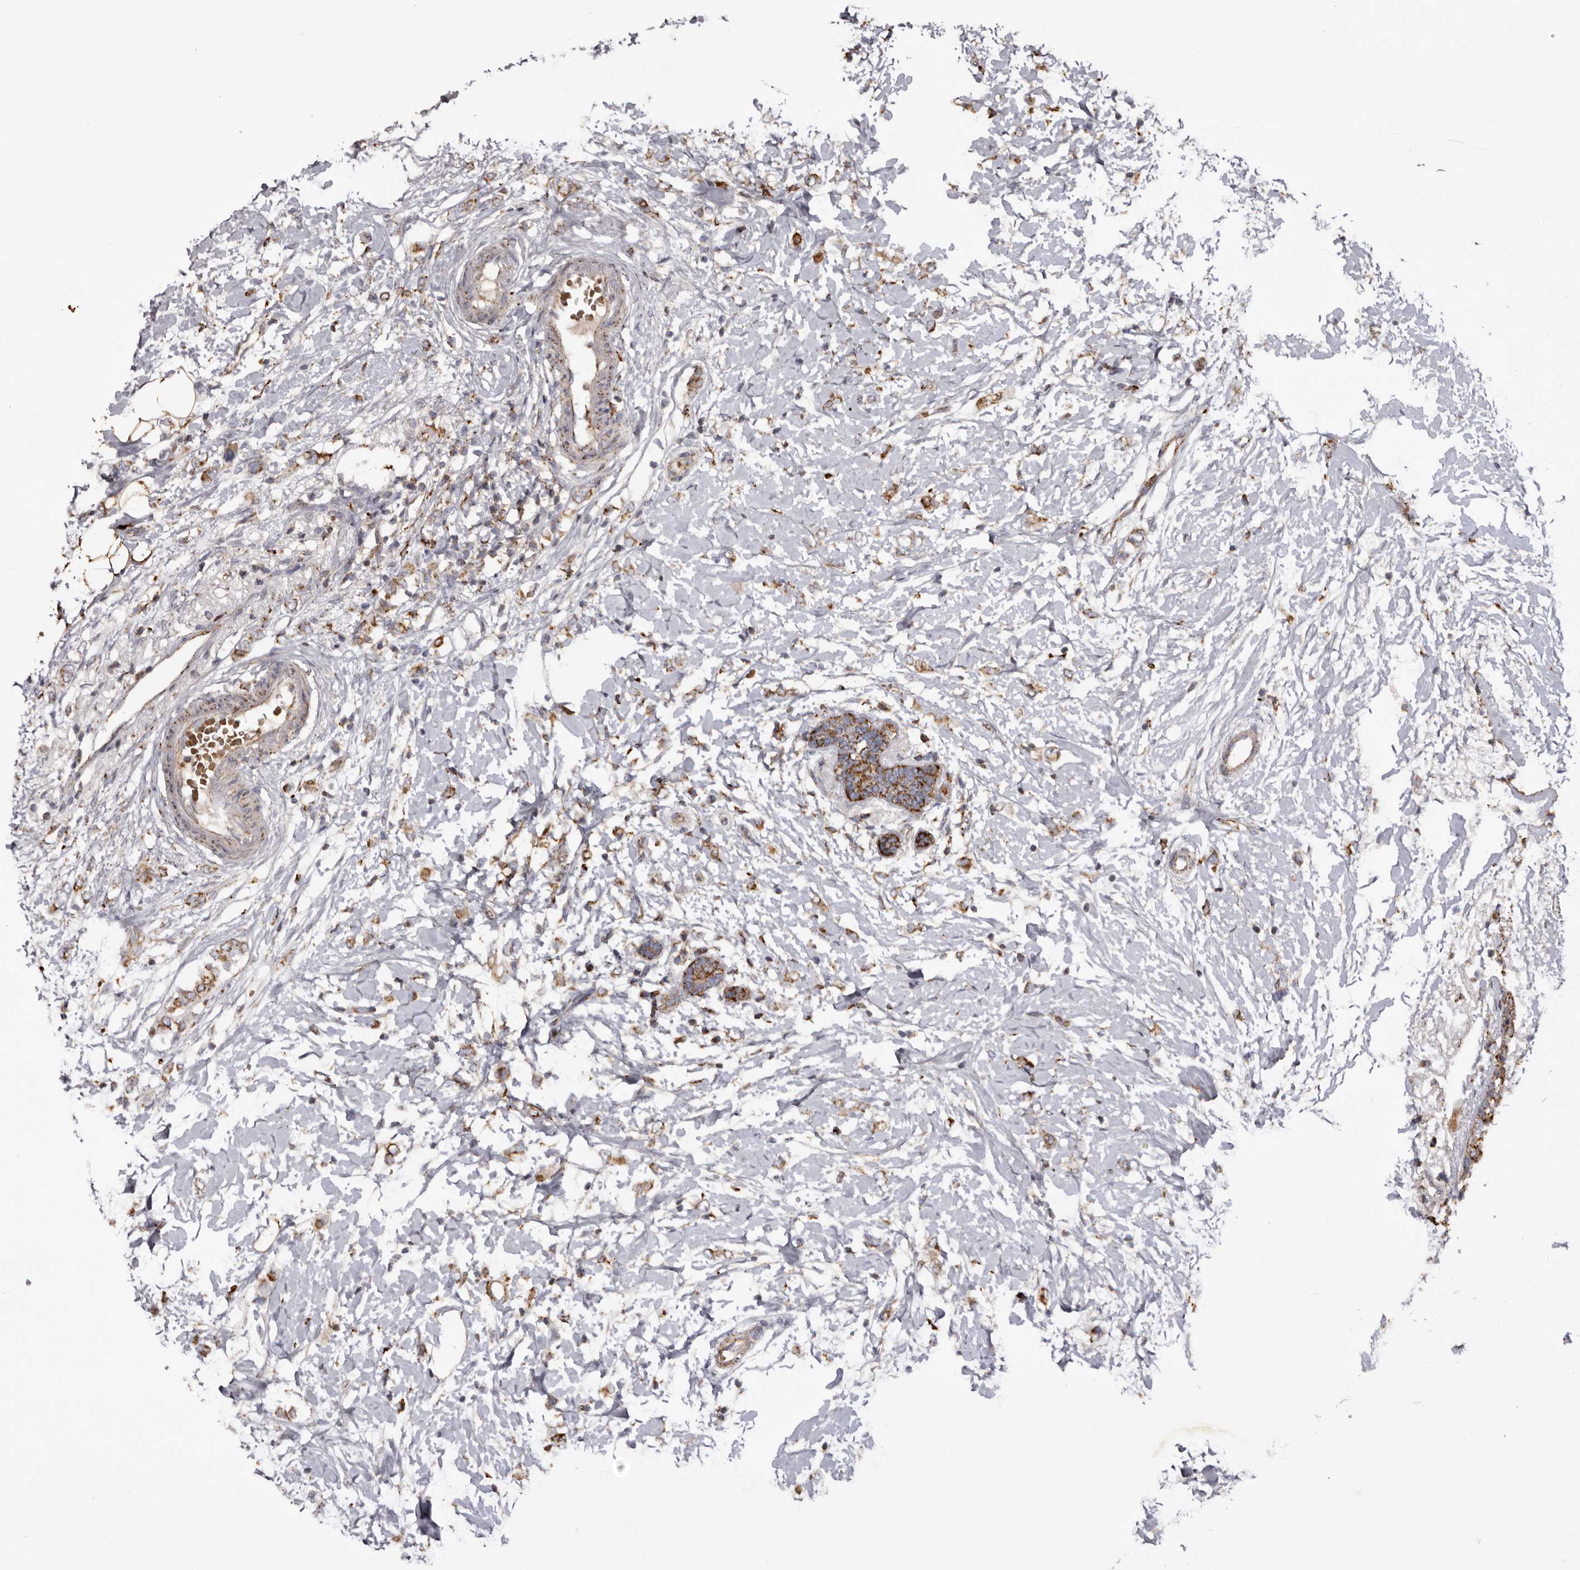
{"staining": {"intensity": "moderate", "quantity": ">75%", "location": "cytoplasmic/membranous"}, "tissue": "breast cancer", "cell_type": "Tumor cells", "image_type": "cancer", "snomed": [{"axis": "morphology", "description": "Normal tissue, NOS"}, {"axis": "morphology", "description": "Lobular carcinoma"}, {"axis": "topography", "description": "Breast"}], "caption": "Protein staining by IHC shows moderate cytoplasmic/membranous expression in approximately >75% of tumor cells in breast cancer.", "gene": "MECR", "patient": {"sex": "female", "age": 47}}